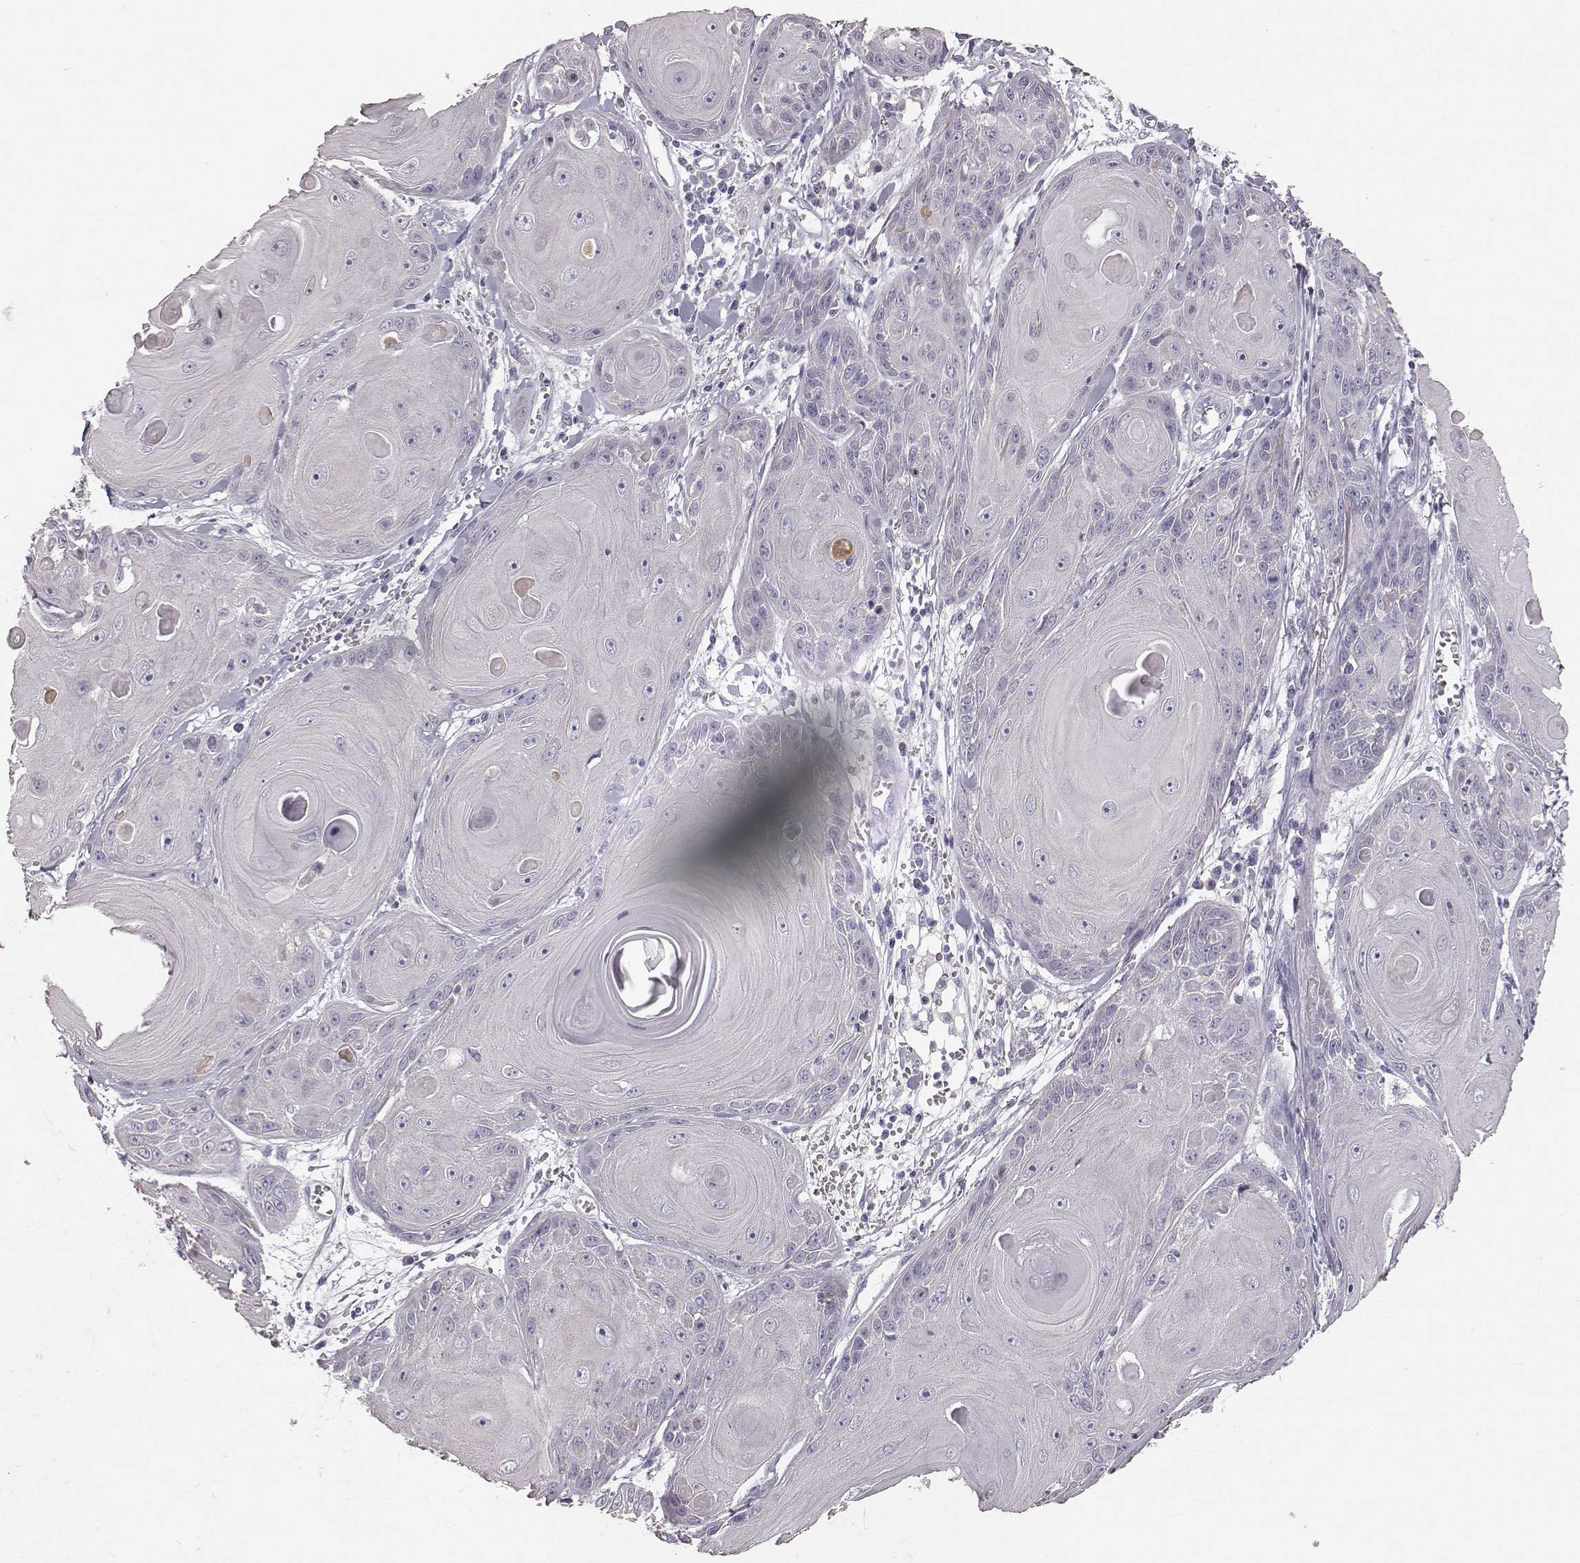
{"staining": {"intensity": "negative", "quantity": "none", "location": "none"}, "tissue": "skin cancer", "cell_type": "Tumor cells", "image_type": "cancer", "snomed": [{"axis": "morphology", "description": "Squamous cell carcinoma, NOS"}, {"axis": "topography", "description": "Skin"}, {"axis": "topography", "description": "Vulva"}], "caption": "This is an IHC micrograph of human skin squamous cell carcinoma. There is no positivity in tumor cells.", "gene": "KRT33A", "patient": {"sex": "female", "age": 85}}